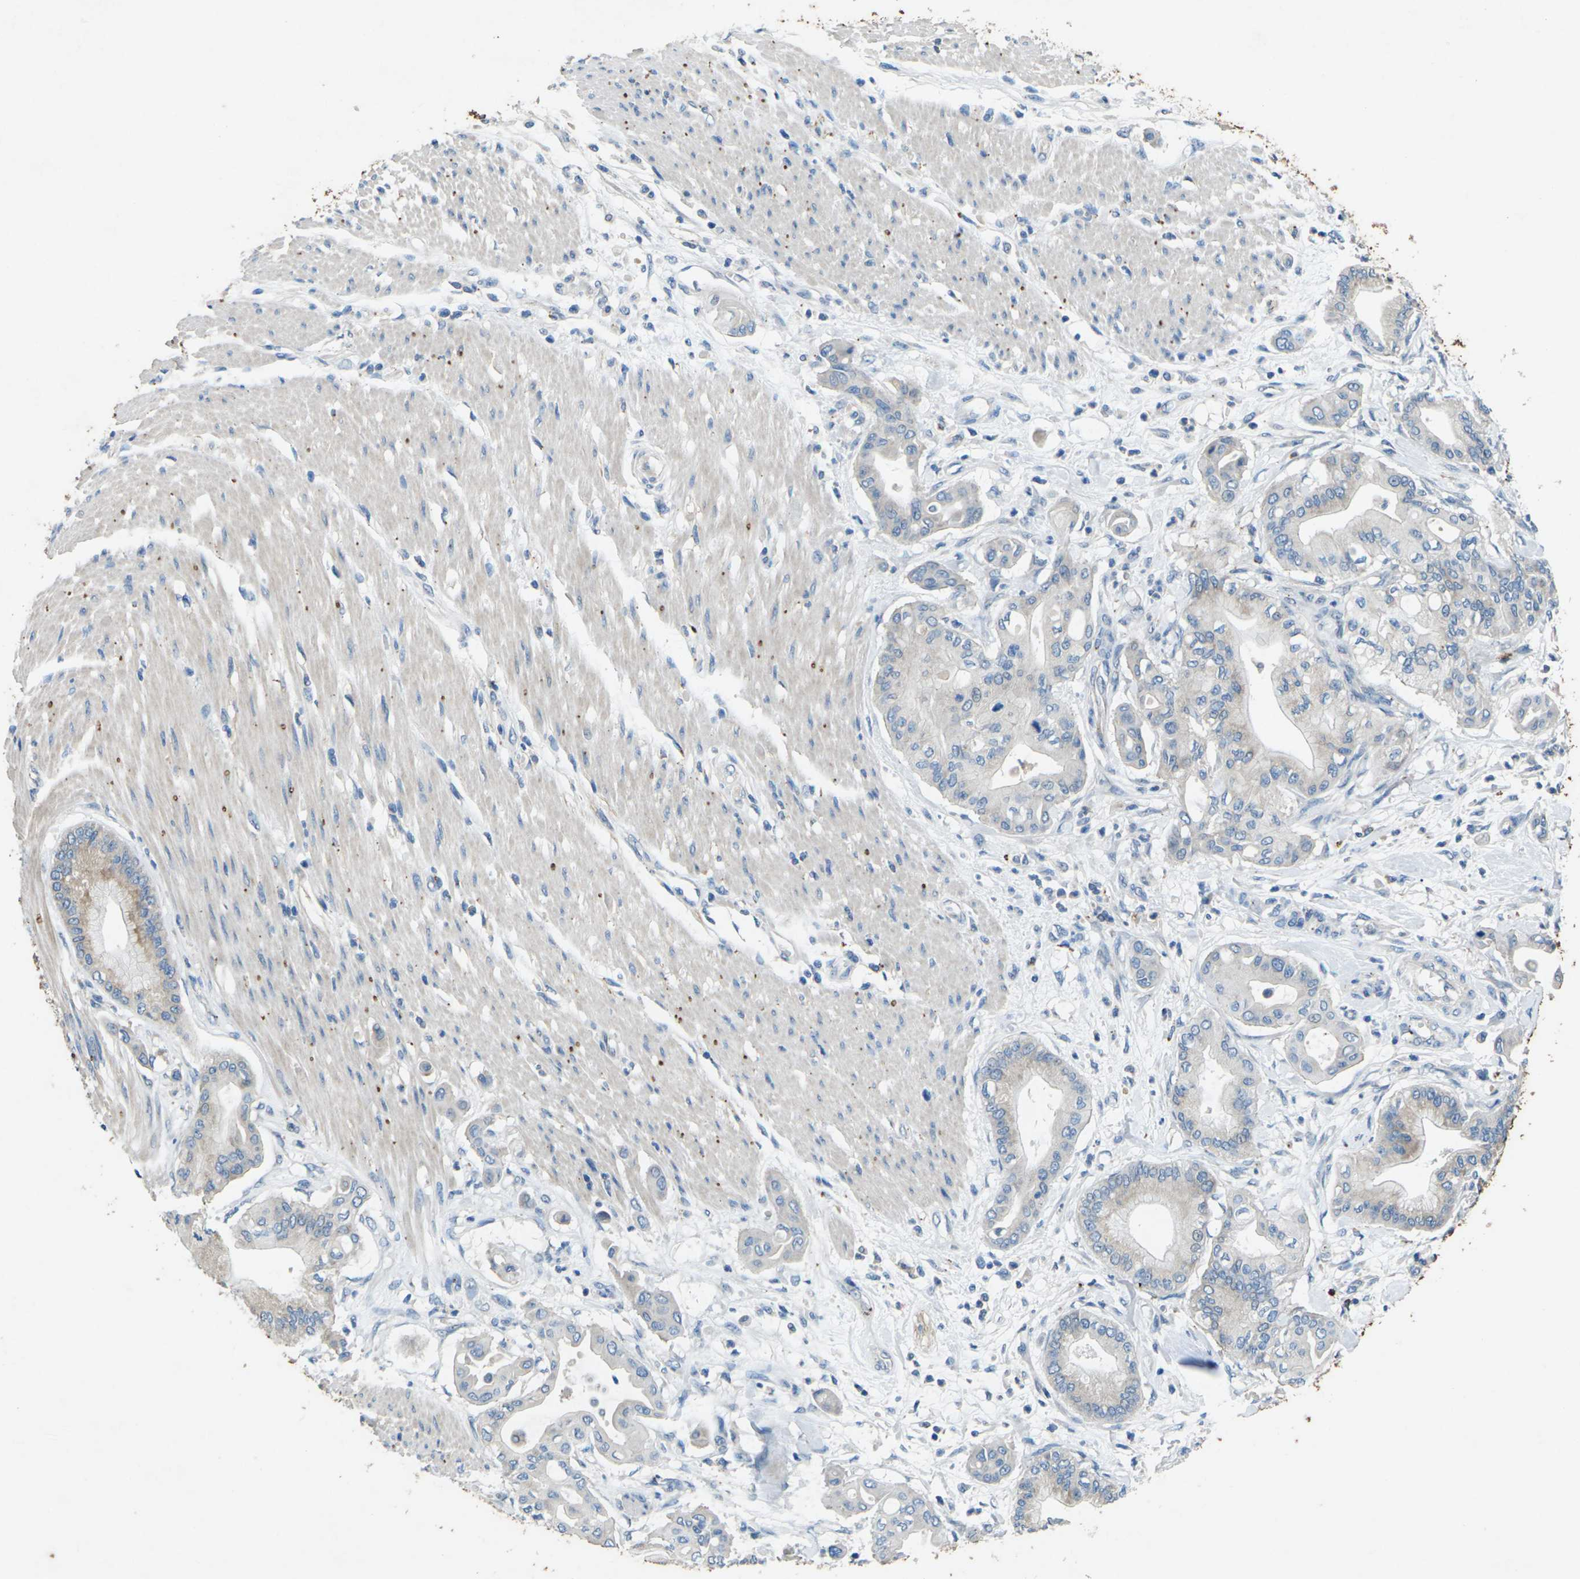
{"staining": {"intensity": "weak", "quantity": "<25%", "location": "cytoplasmic/membranous"}, "tissue": "pancreatic cancer", "cell_type": "Tumor cells", "image_type": "cancer", "snomed": [{"axis": "morphology", "description": "Adenocarcinoma, NOS"}, {"axis": "morphology", "description": "Adenocarcinoma, metastatic, NOS"}, {"axis": "topography", "description": "Lymph node"}, {"axis": "topography", "description": "Pancreas"}, {"axis": "topography", "description": "Duodenum"}], "caption": "Histopathology image shows no protein expression in tumor cells of adenocarcinoma (pancreatic) tissue.", "gene": "SIGLEC14", "patient": {"sex": "female", "age": 64}}